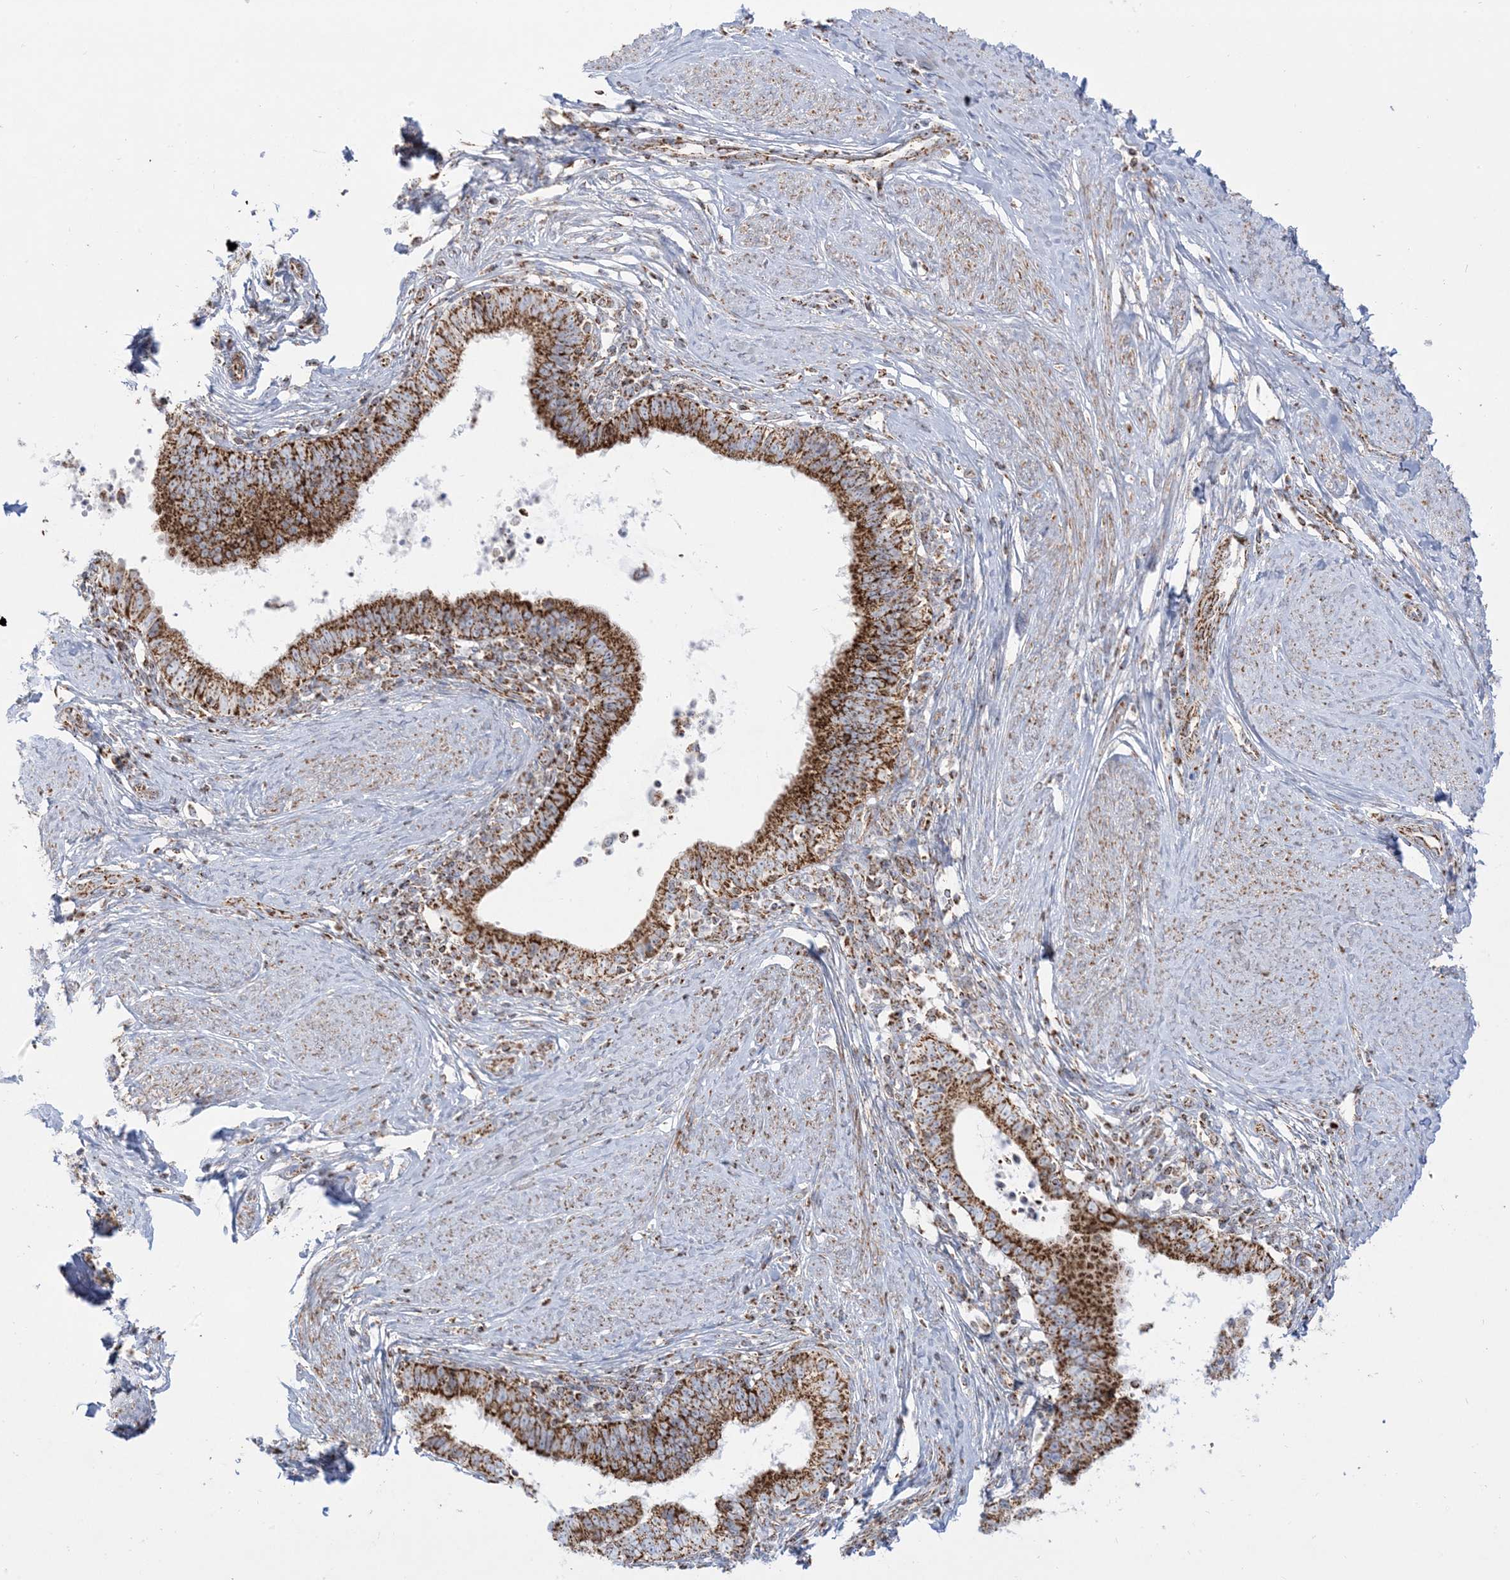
{"staining": {"intensity": "strong", "quantity": ">75%", "location": "cytoplasmic/membranous"}, "tissue": "cervical cancer", "cell_type": "Tumor cells", "image_type": "cancer", "snomed": [{"axis": "morphology", "description": "Adenocarcinoma, NOS"}, {"axis": "topography", "description": "Cervix"}], "caption": "Protein staining of cervical cancer (adenocarcinoma) tissue reveals strong cytoplasmic/membranous expression in approximately >75% of tumor cells.", "gene": "MRPS36", "patient": {"sex": "female", "age": 36}}